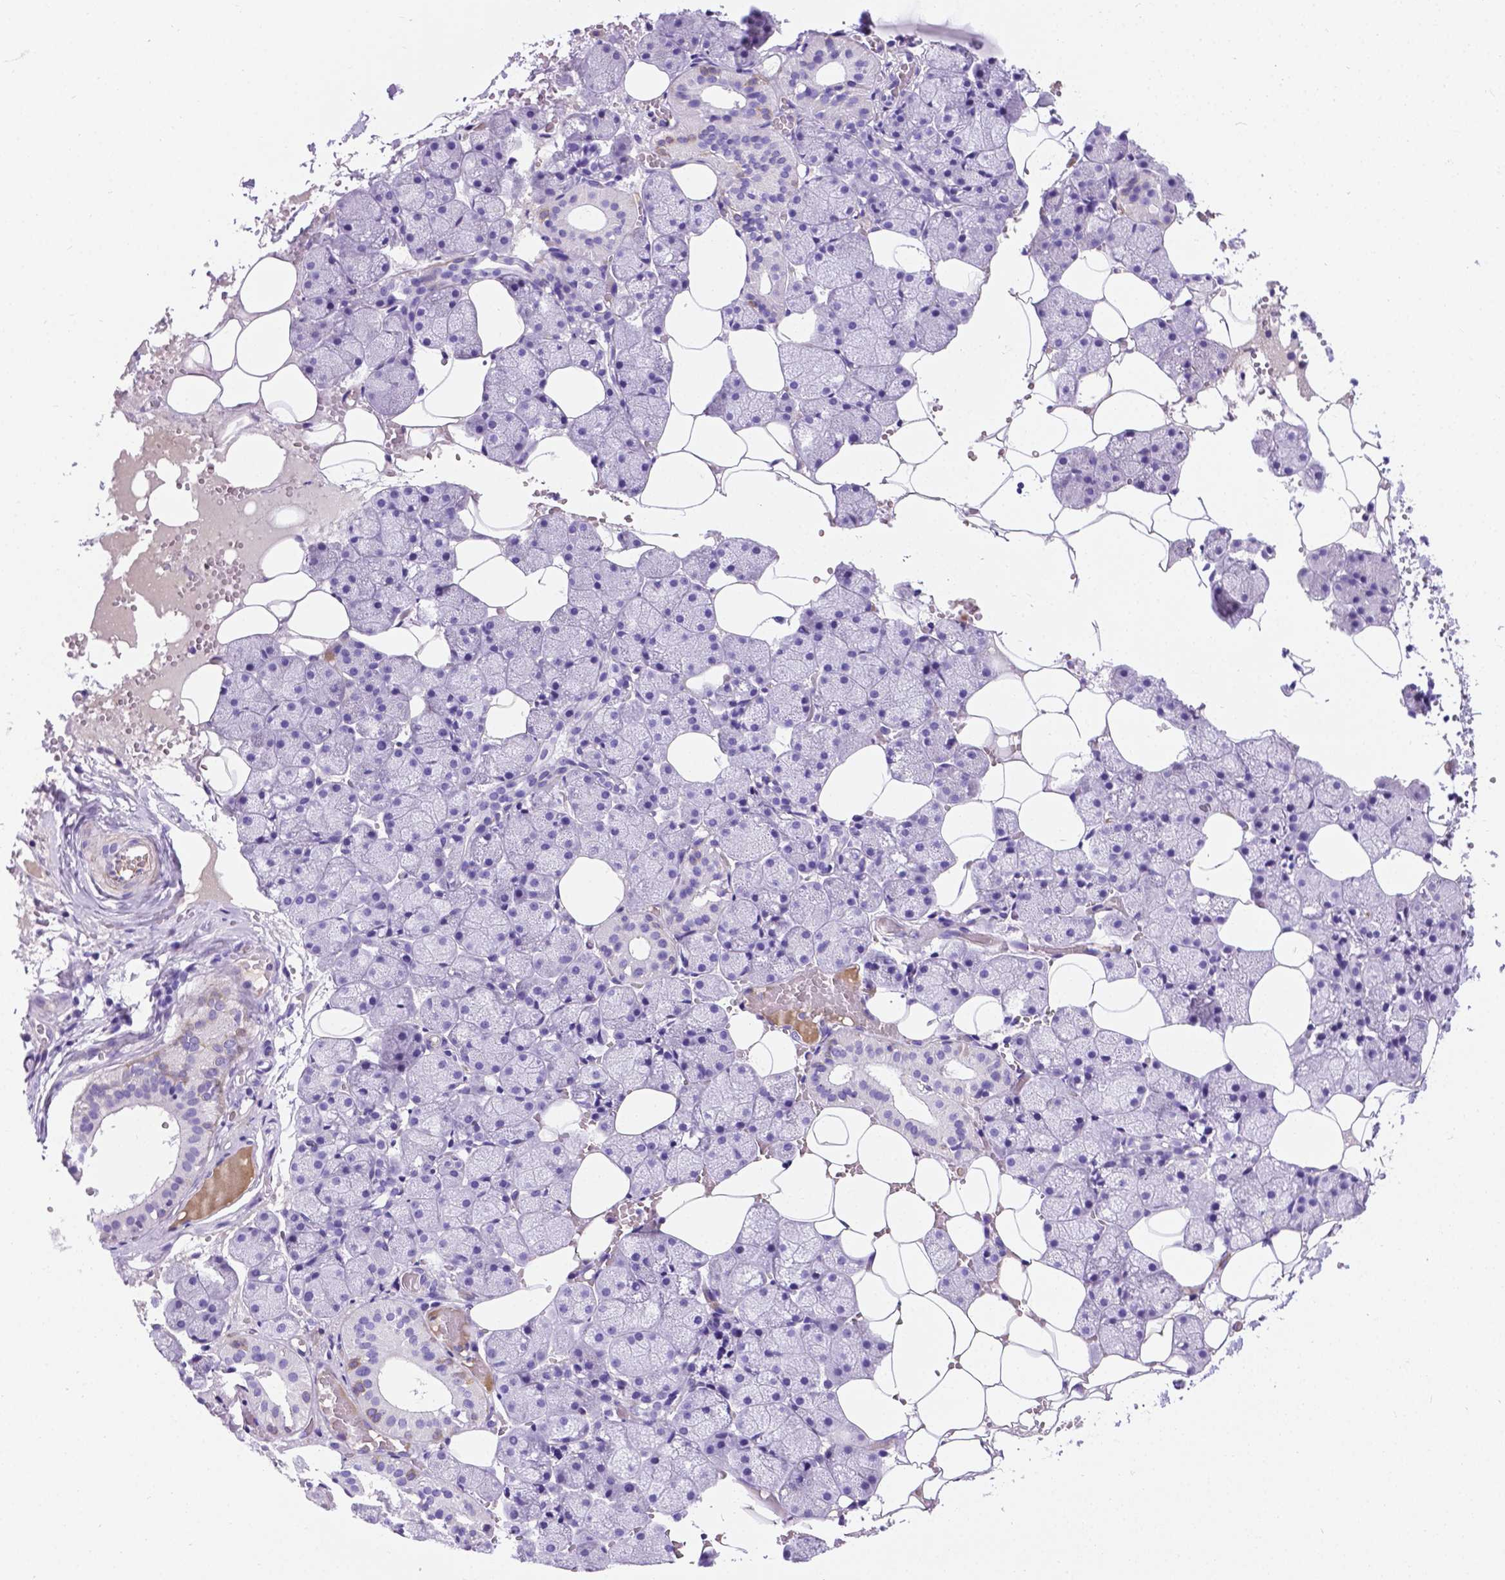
{"staining": {"intensity": "negative", "quantity": "none", "location": "none"}, "tissue": "salivary gland", "cell_type": "Glandular cells", "image_type": "normal", "snomed": [{"axis": "morphology", "description": "Normal tissue, NOS"}, {"axis": "topography", "description": "Salivary gland"}], "caption": "Immunohistochemical staining of benign human salivary gland demonstrates no significant positivity in glandular cells.", "gene": "APOE", "patient": {"sex": "male", "age": 38}}